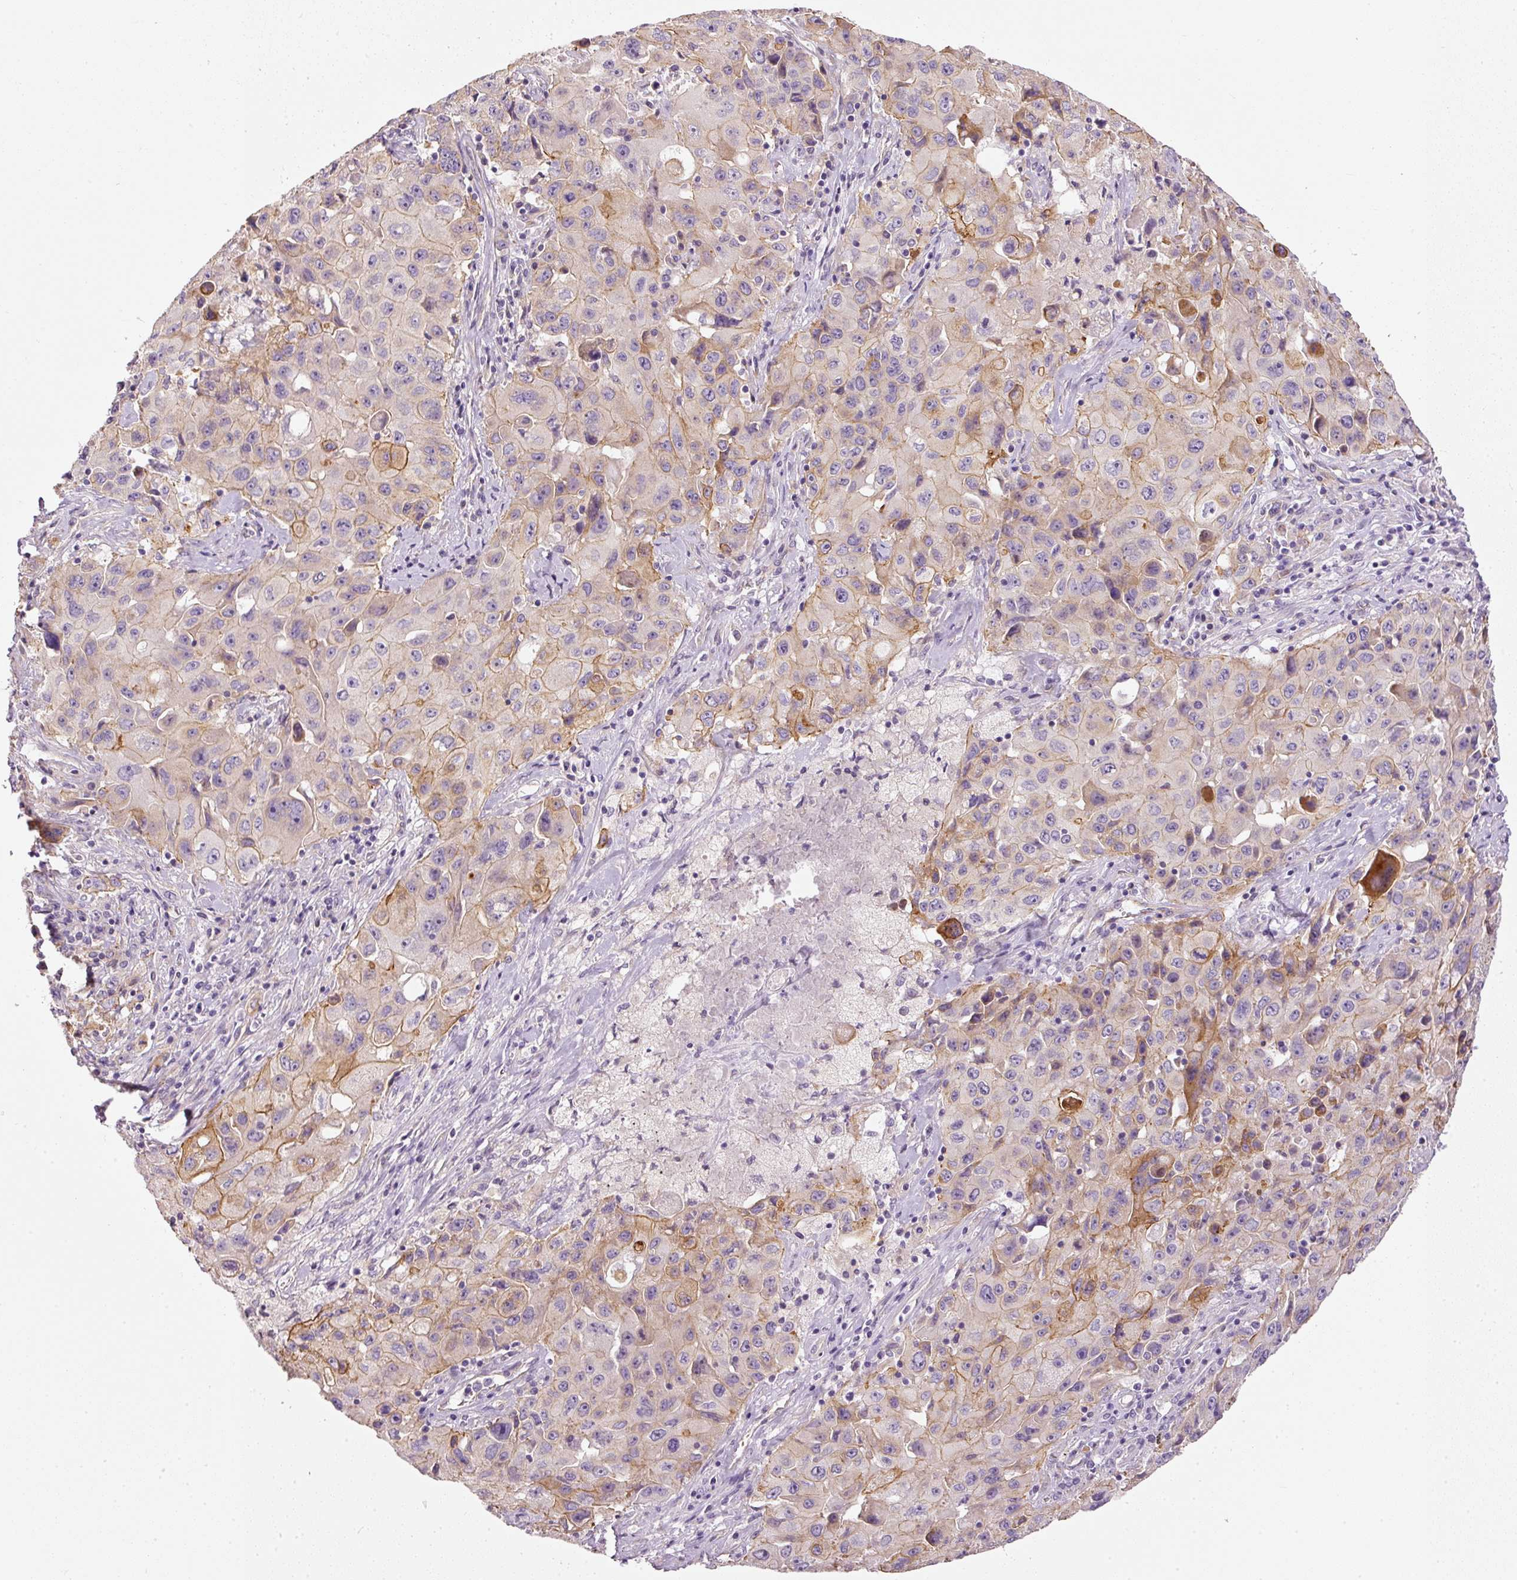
{"staining": {"intensity": "moderate", "quantity": "<25%", "location": "cytoplasmic/membranous"}, "tissue": "lung cancer", "cell_type": "Tumor cells", "image_type": "cancer", "snomed": [{"axis": "morphology", "description": "Squamous cell carcinoma, NOS"}, {"axis": "topography", "description": "Lung"}], "caption": "Protein staining of squamous cell carcinoma (lung) tissue exhibits moderate cytoplasmic/membranous staining in approximately <25% of tumor cells.", "gene": "OSR2", "patient": {"sex": "male", "age": 63}}